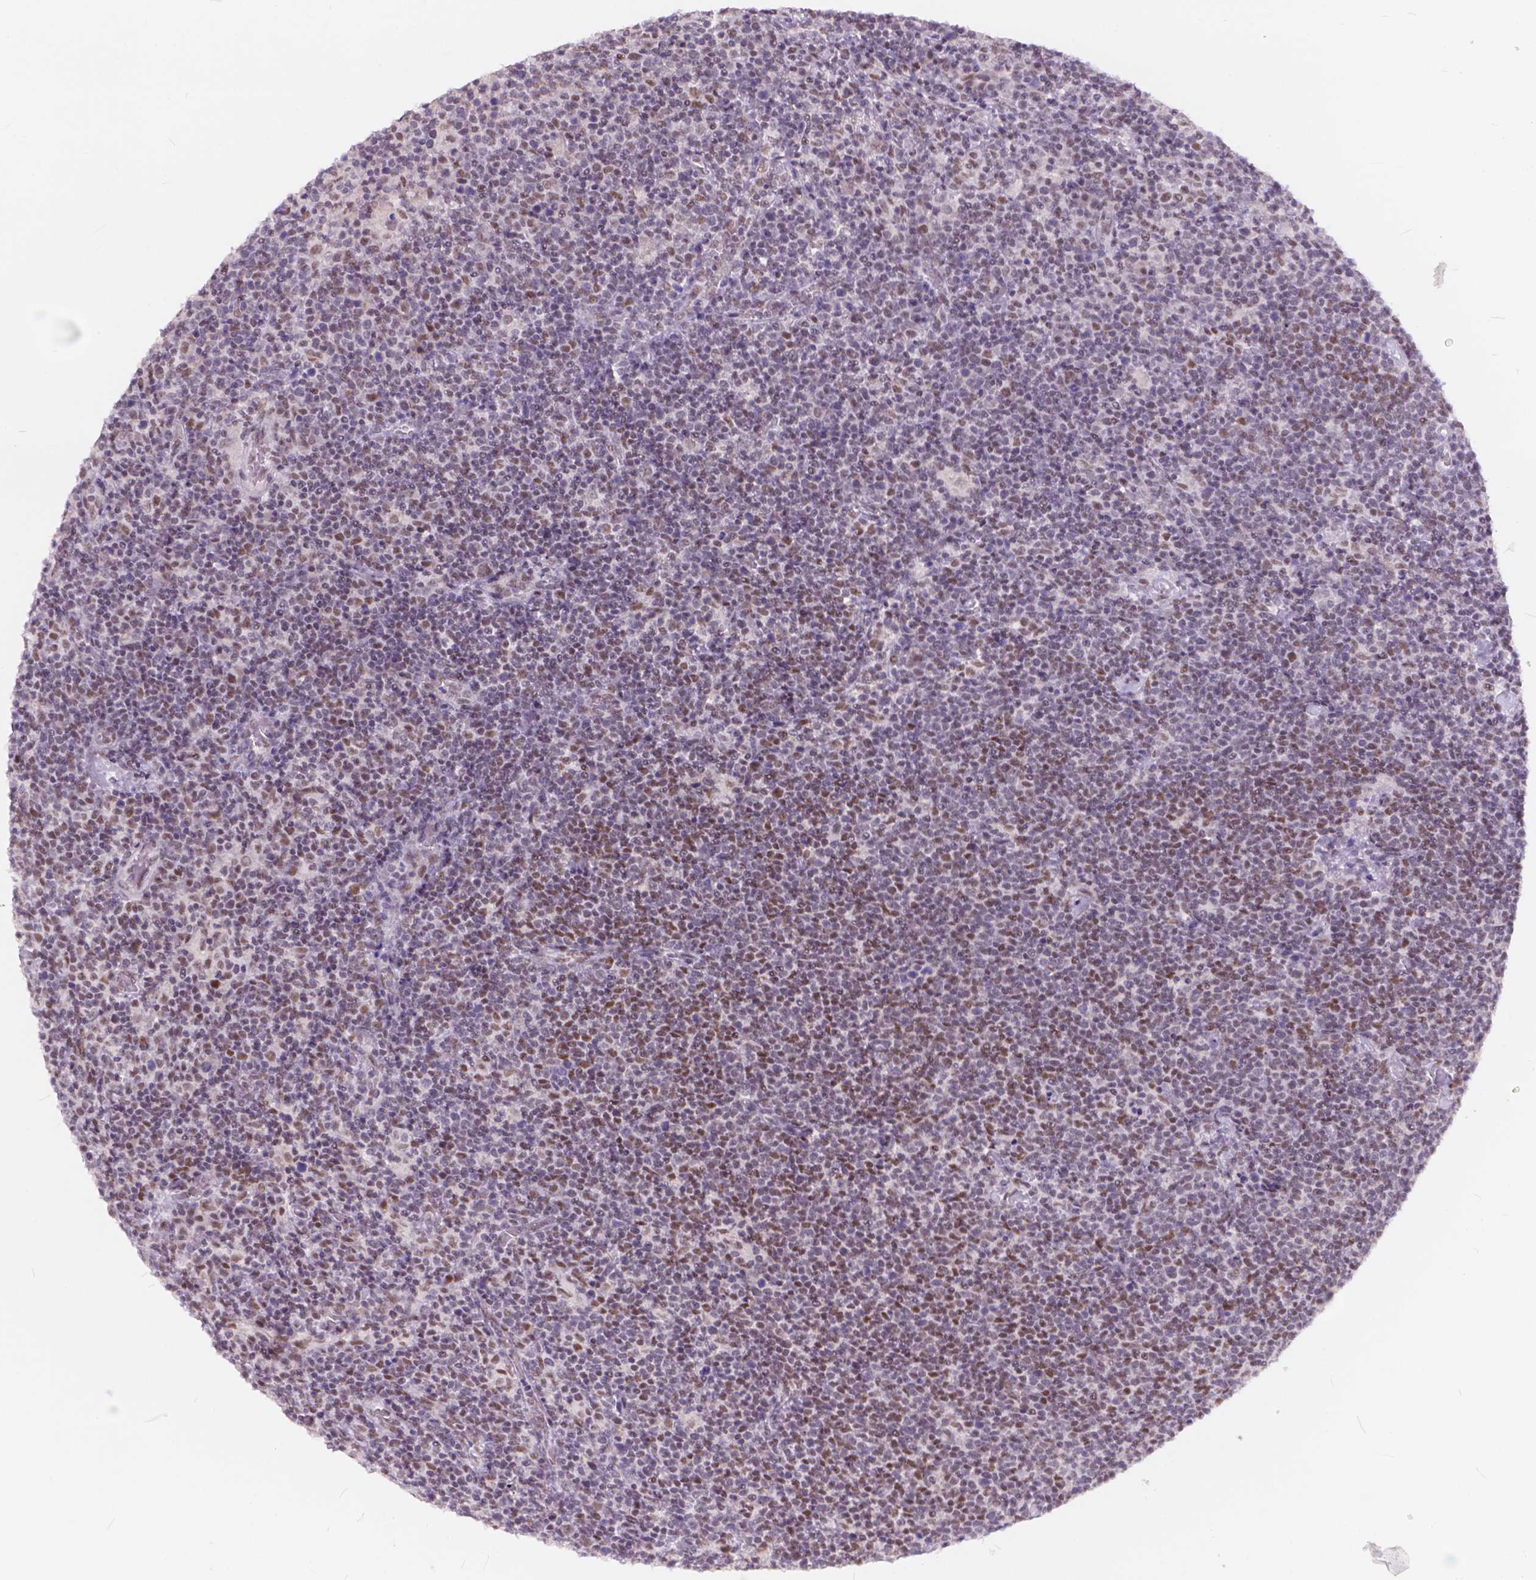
{"staining": {"intensity": "weak", "quantity": ">75%", "location": "nuclear"}, "tissue": "lymphoma", "cell_type": "Tumor cells", "image_type": "cancer", "snomed": [{"axis": "morphology", "description": "Malignant lymphoma, non-Hodgkin's type, High grade"}, {"axis": "topography", "description": "Lymph node"}], "caption": "DAB immunohistochemical staining of human lymphoma shows weak nuclear protein expression in approximately >75% of tumor cells.", "gene": "FAM53A", "patient": {"sex": "male", "age": 61}}